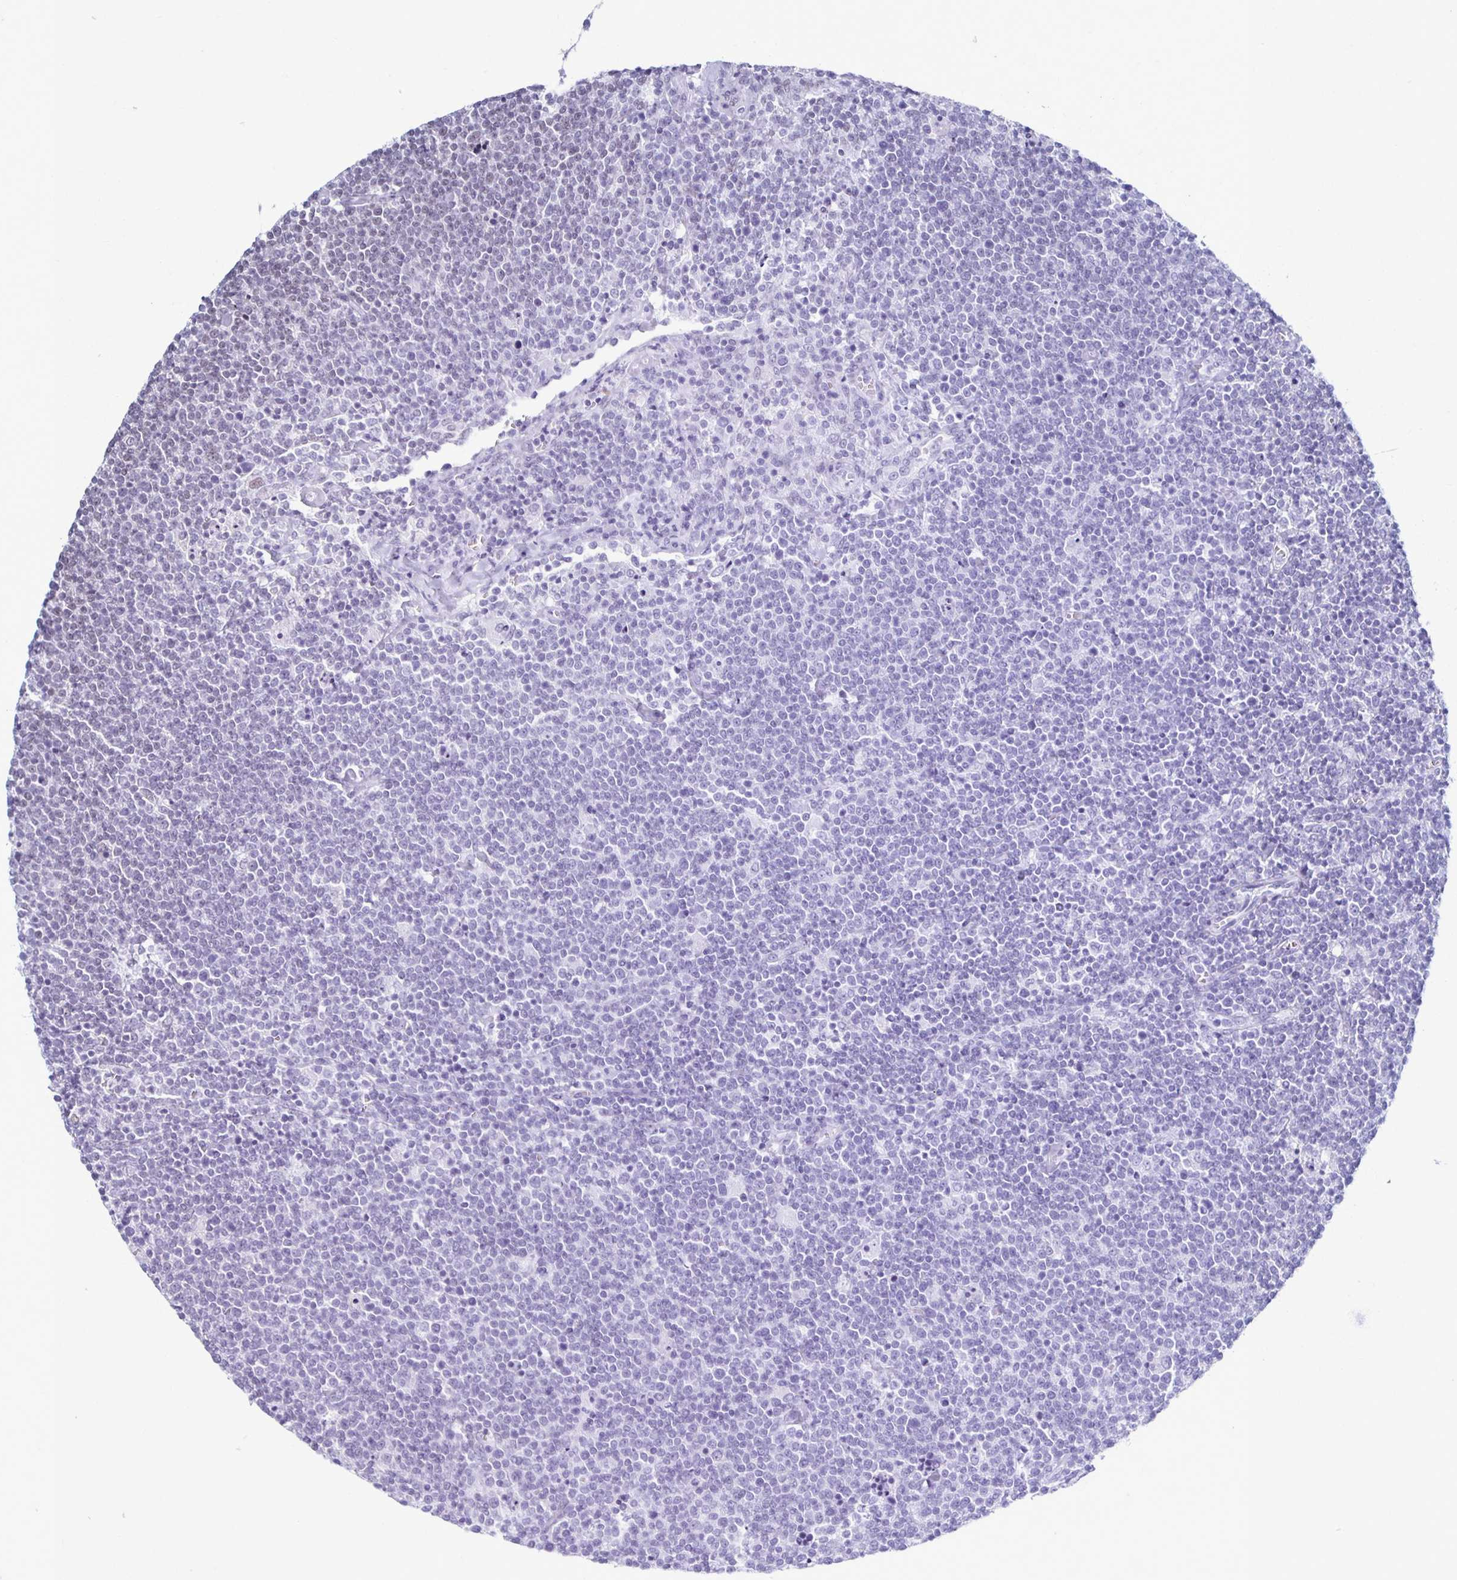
{"staining": {"intensity": "negative", "quantity": "none", "location": "none"}, "tissue": "lymphoma", "cell_type": "Tumor cells", "image_type": "cancer", "snomed": [{"axis": "morphology", "description": "Malignant lymphoma, non-Hodgkin's type, High grade"}, {"axis": "topography", "description": "Lymph node"}], "caption": "DAB immunohistochemical staining of human high-grade malignant lymphoma, non-Hodgkin's type exhibits no significant positivity in tumor cells. (DAB immunohistochemistry (IHC) with hematoxylin counter stain).", "gene": "IRF7", "patient": {"sex": "male", "age": 61}}